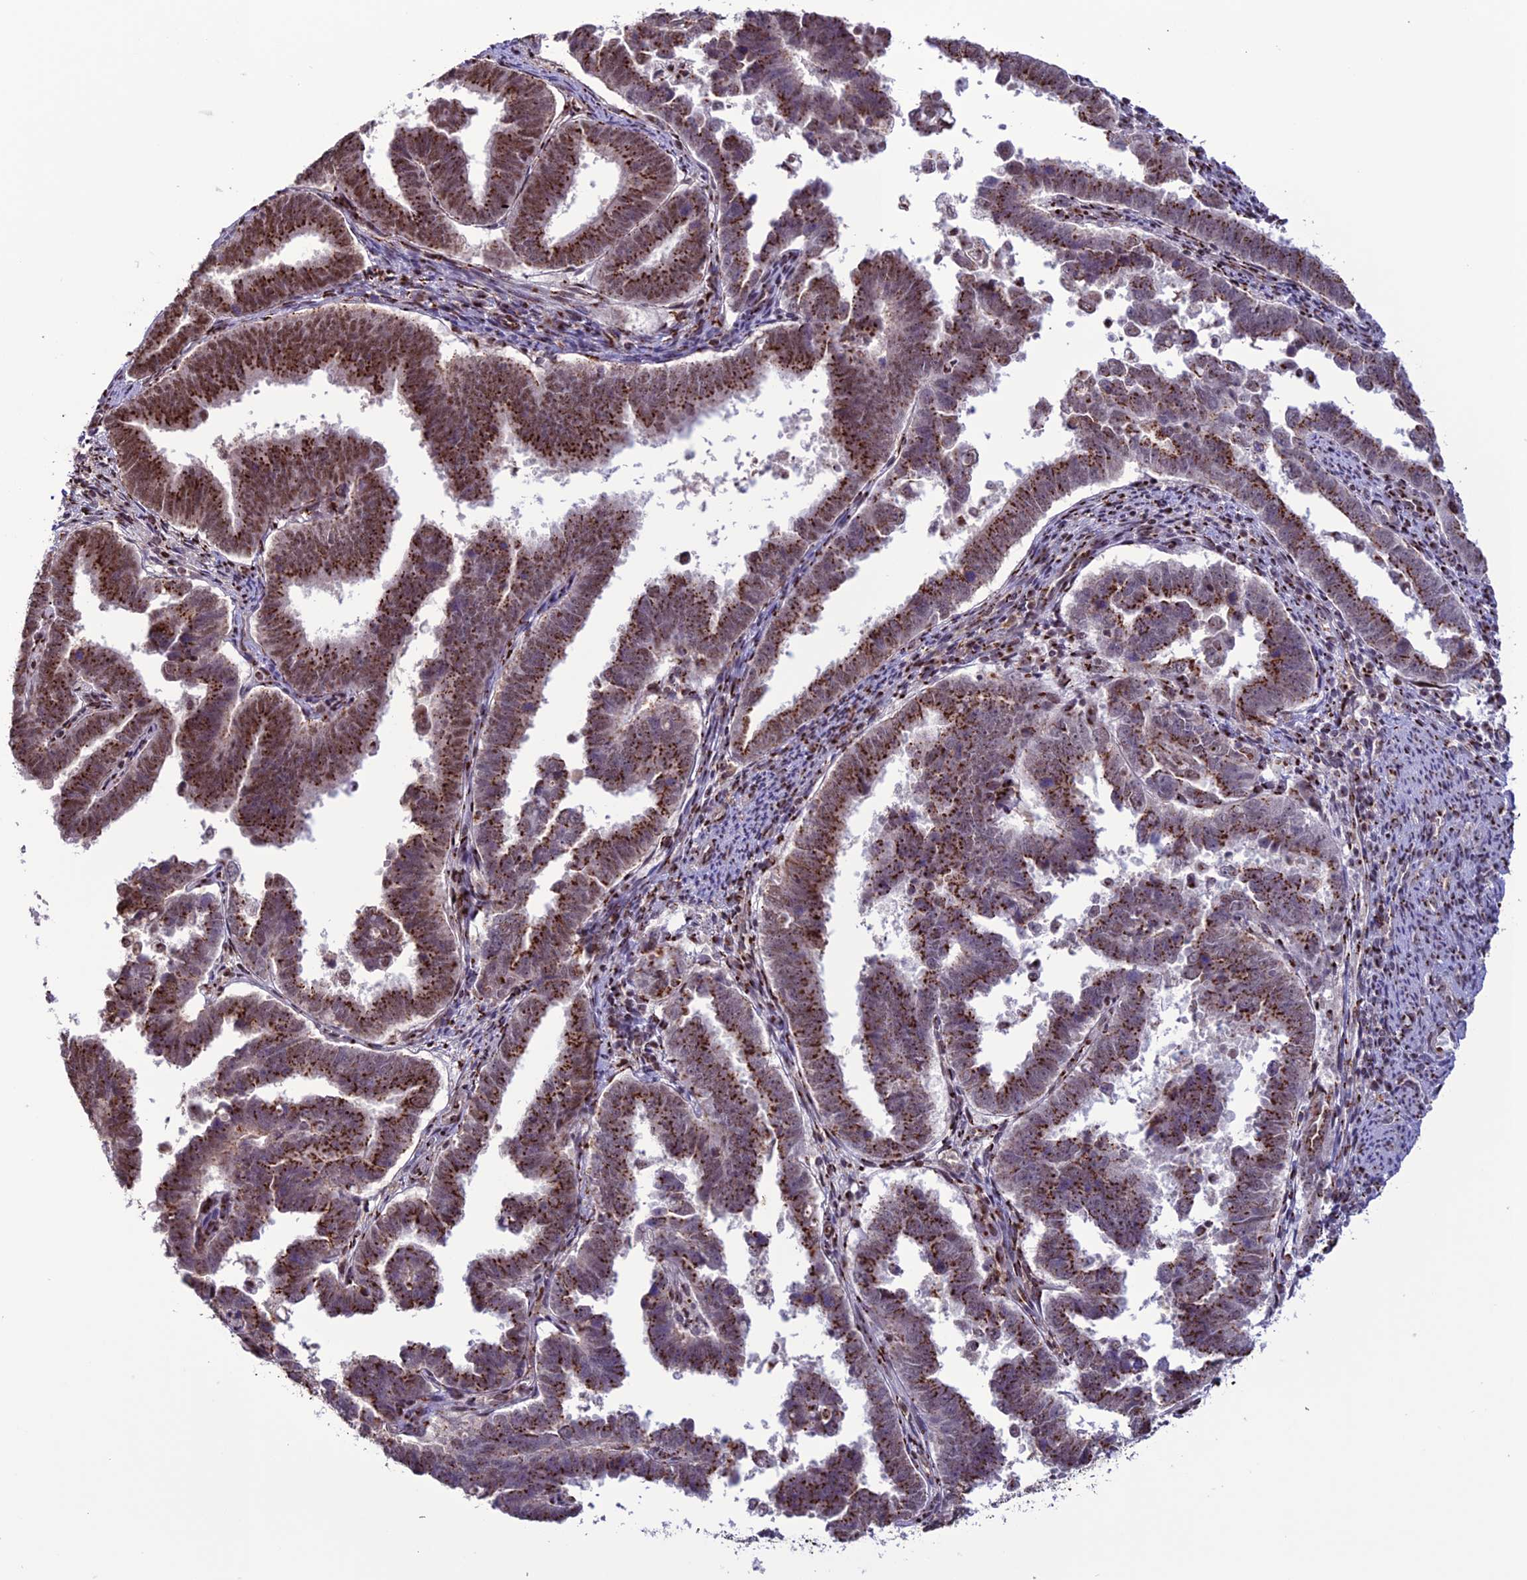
{"staining": {"intensity": "strong", "quantity": "25%-75%", "location": "cytoplasmic/membranous,nuclear"}, "tissue": "endometrial cancer", "cell_type": "Tumor cells", "image_type": "cancer", "snomed": [{"axis": "morphology", "description": "Adenocarcinoma, NOS"}, {"axis": "topography", "description": "Endometrium"}], "caption": "Endometrial cancer (adenocarcinoma) tissue exhibits strong cytoplasmic/membranous and nuclear expression in about 25%-75% of tumor cells Using DAB (3,3'-diaminobenzidine) (brown) and hematoxylin (blue) stains, captured at high magnification using brightfield microscopy.", "gene": "PLEKHA4", "patient": {"sex": "female", "age": 75}}